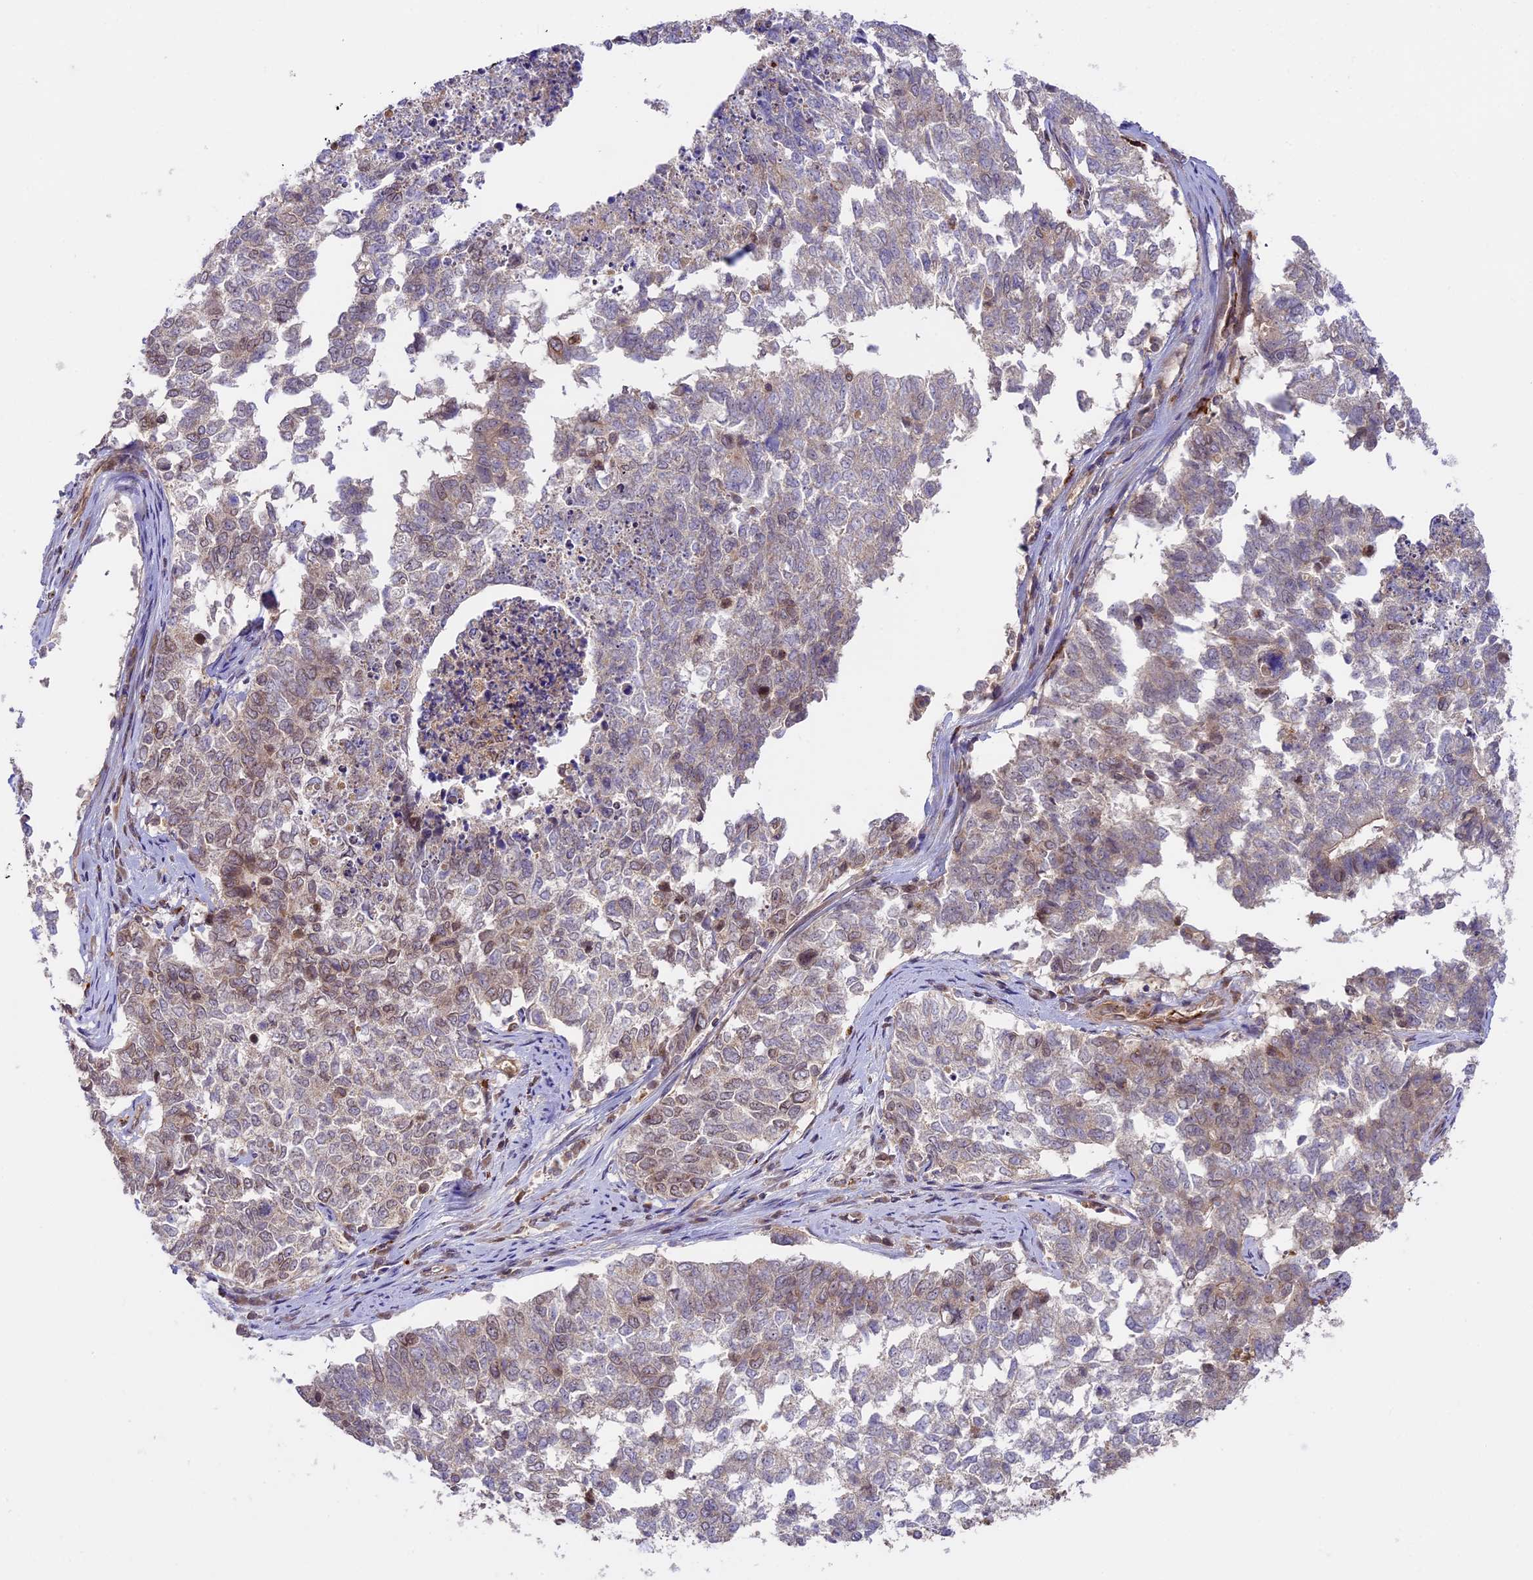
{"staining": {"intensity": "weak", "quantity": "<25%", "location": "cytoplasmic/membranous,nuclear"}, "tissue": "cervical cancer", "cell_type": "Tumor cells", "image_type": "cancer", "snomed": [{"axis": "morphology", "description": "Squamous cell carcinoma, NOS"}, {"axis": "topography", "description": "Cervix"}], "caption": "Protein analysis of cervical cancer shows no significant positivity in tumor cells.", "gene": "DGKH", "patient": {"sex": "female", "age": 63}}